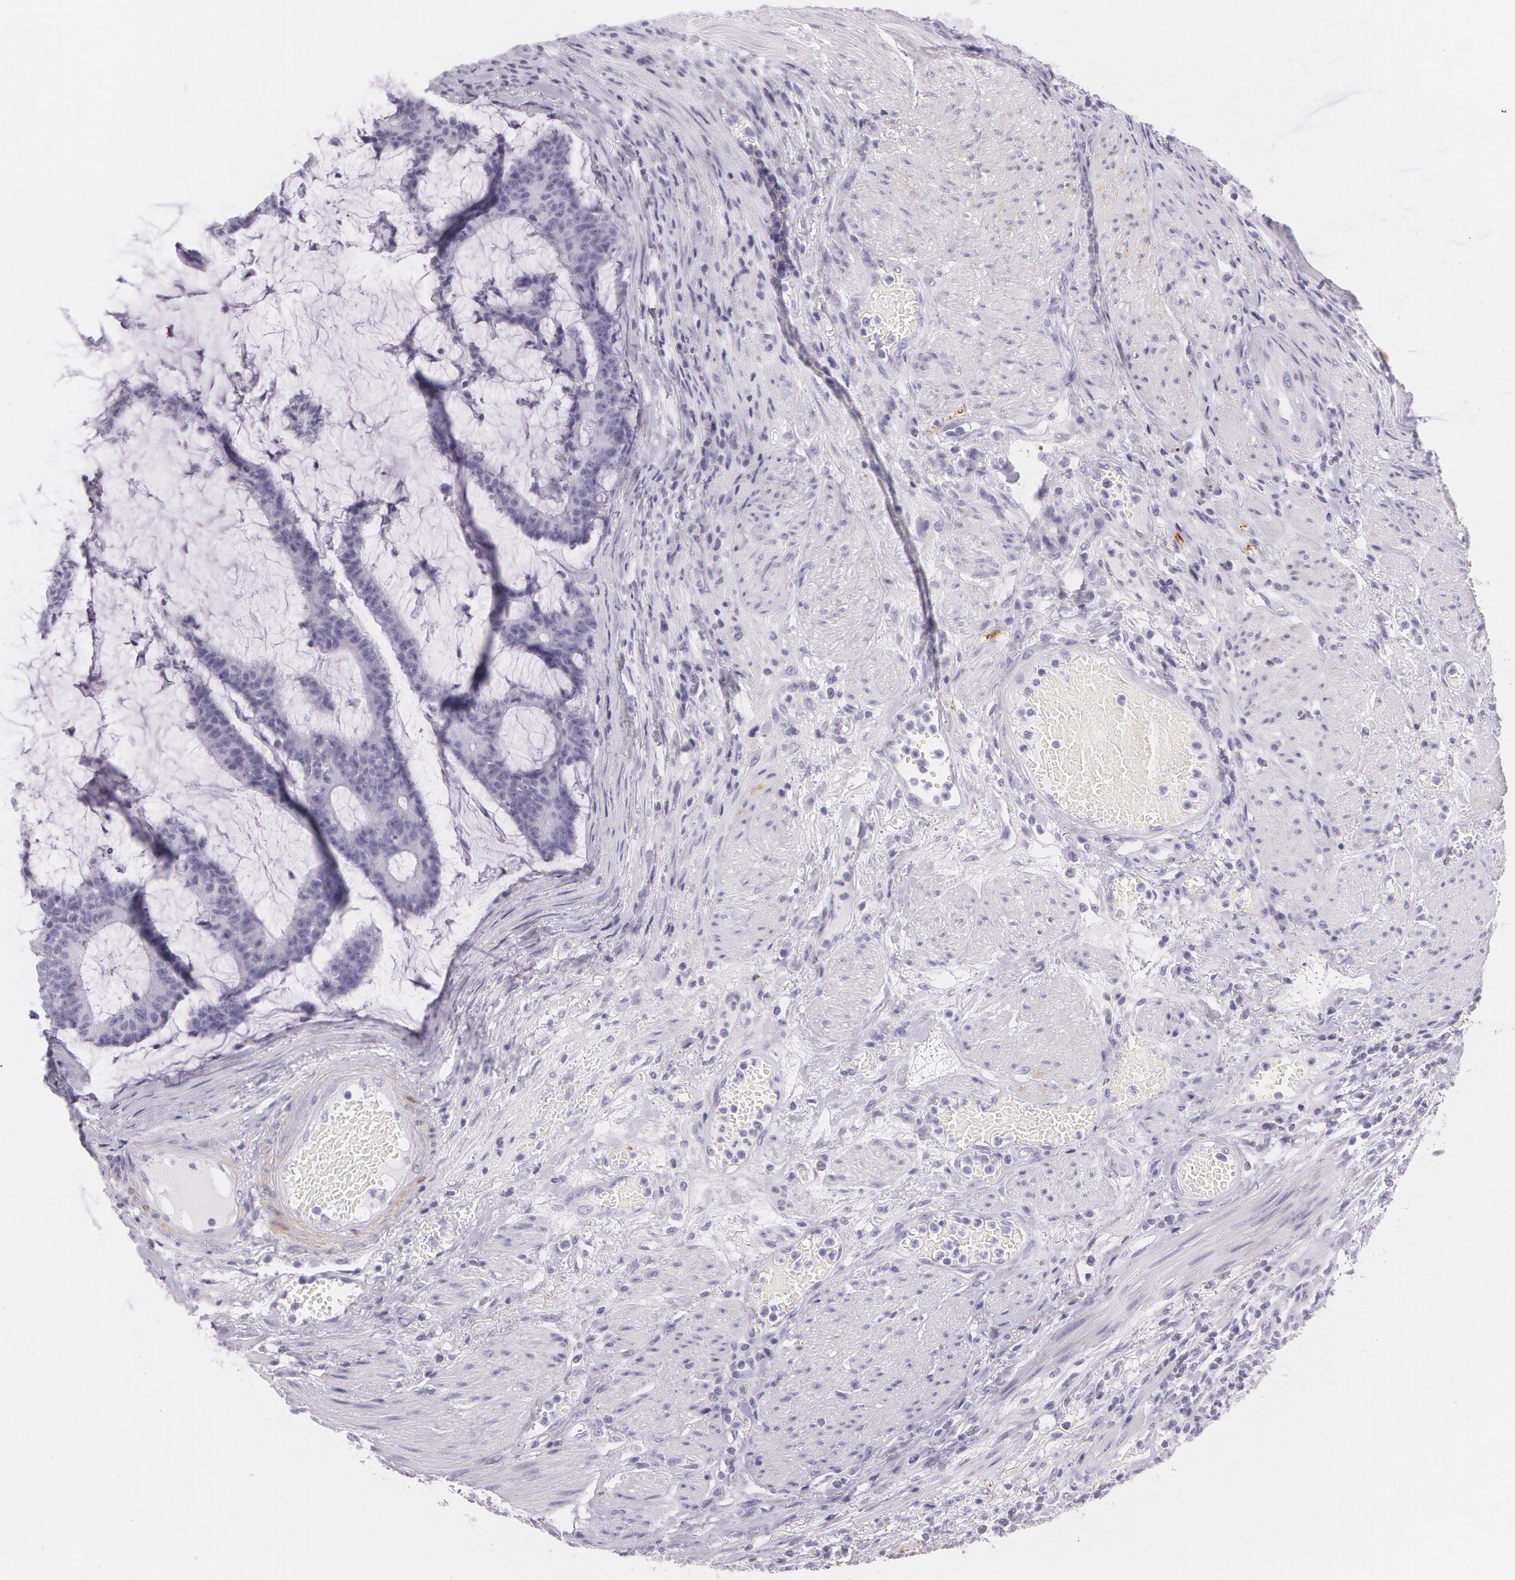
{"staining": {"intensity": "negative", "quantity": "none", "location": "none"}, "tissue": "colorectal cancer", "cell_type": "Tumor cells", "image_type": "cancer", "snomed": [{"axis": "morphology", "description": "Adenocarcinoma, NOS"}, {"axis": "topography", "description": "Colon"}], "caption": "The immunohistochemistry (IHC) histopathology image has no significant staining in tumor cells of adenocarcinoma (colorectal) tissue.", "gene": "SNCG", "patient": {"sex": "female", "age": 84}}